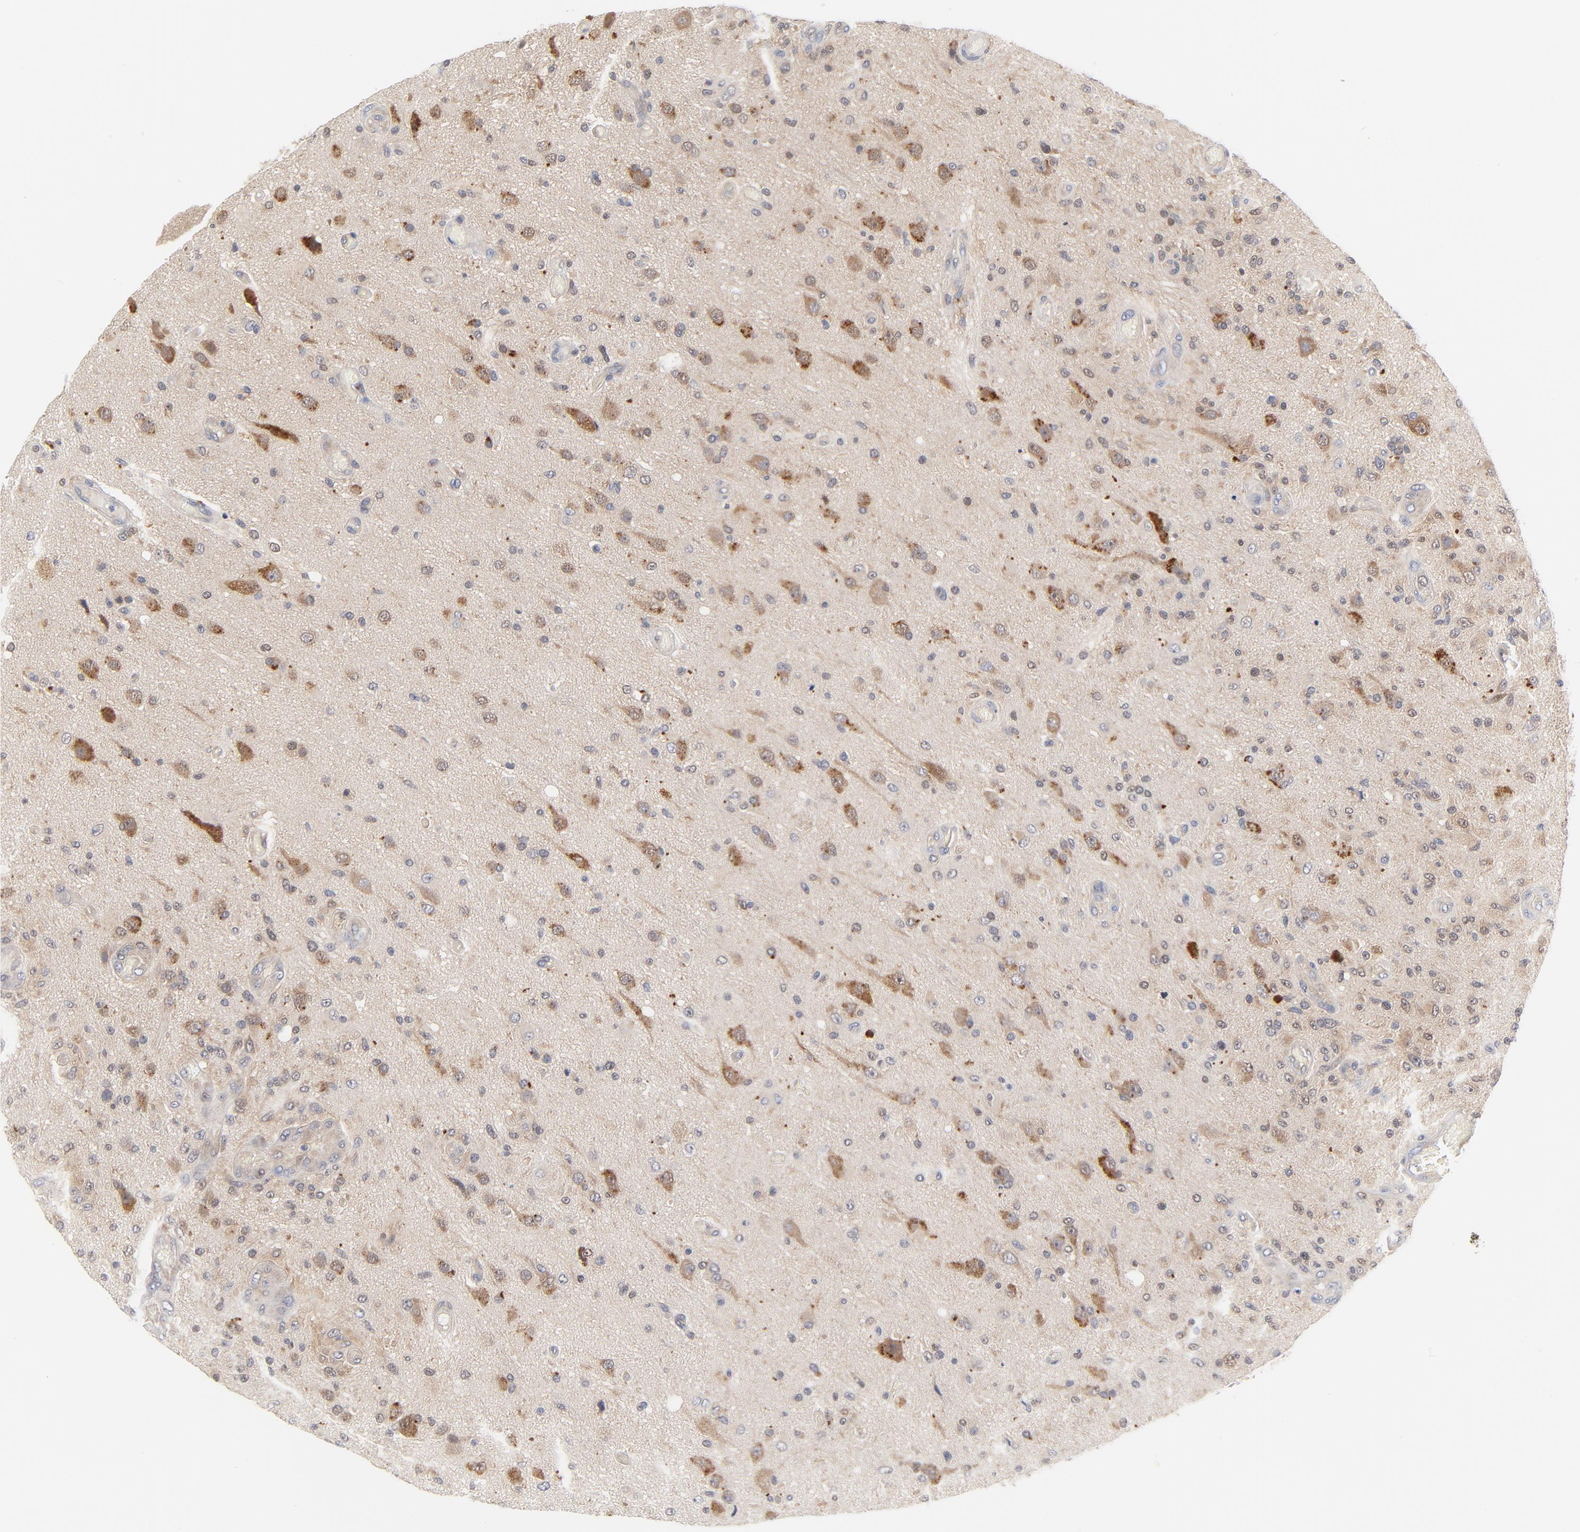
{"staining": {"intensity": "moderate", "quantity": "25%-75%", "location": "cytoplasmic/membranous"}, "tissue": "glioma", "cell_type": "Tumor cells", "image_type": "cancer", "snomed": [{"axis": "morphology", "description": "Normal tissue, NOS"}, {"axis": "morphology", "description": "Glioma, malignant, High grade"}, {"axis": "topography", "description": "Cerebral cortex"}], "caption": "A micrograph of high-grade glioma (malignant) stained for a protein exhibits moderate cytoplasmic/membranous brown staining in tumor cells.", "gene": "UBL4A", "patient": {"sex": "male", "age": 77}}